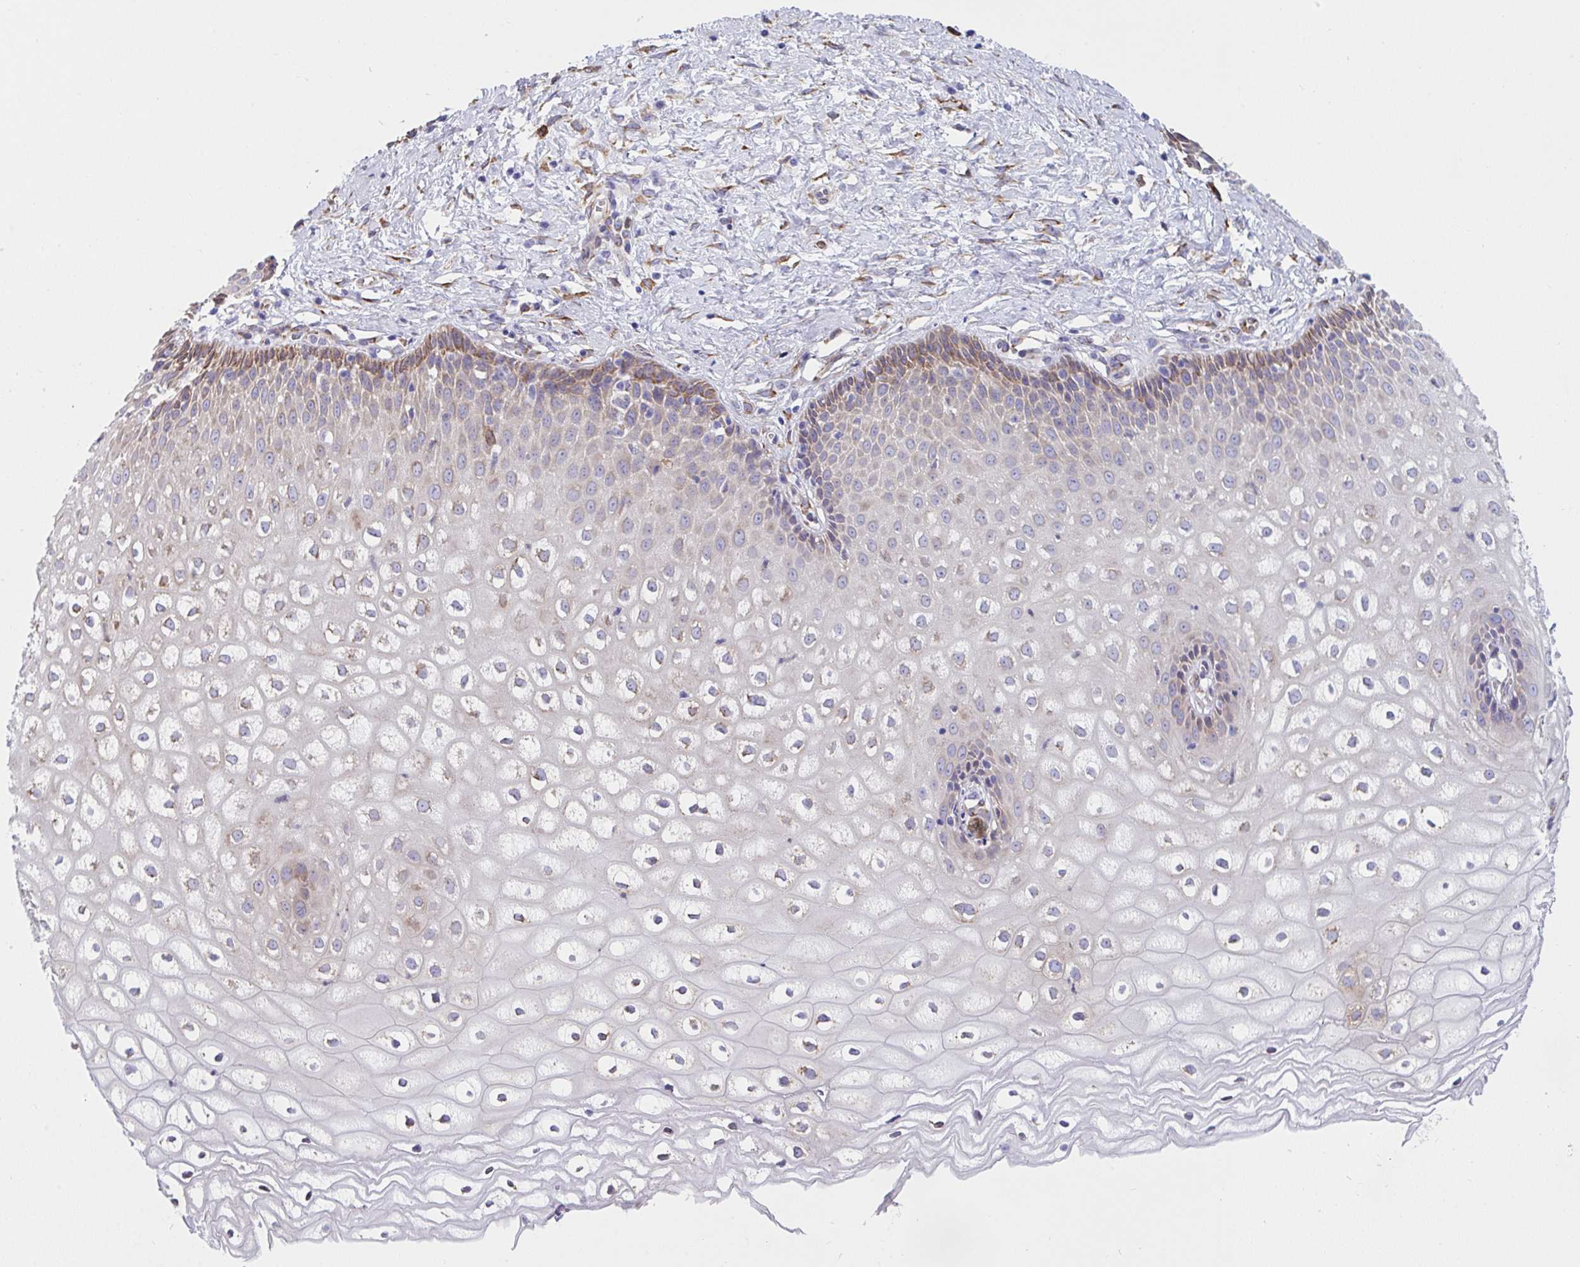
{"staining": {"intensity": "moderate", "quantity": ">75%", "location": "cytoplasmic/membranous"}, "tissue": "cervix", "cell_type": "Glandular cells", "image_type": "normal", "snomed": [{"axis": "morphology", "description": "Normal tissue, NOS"}, {"axis": "topography", "description": "Cervix"}], "caption": "A photomicrograph of cervix stained for a protein demonstrates moderate cytoplasmic/membranous brown staining in glandular cells.", "gene": "ASPH", "patient": {"sex": "female", "age": 36}}